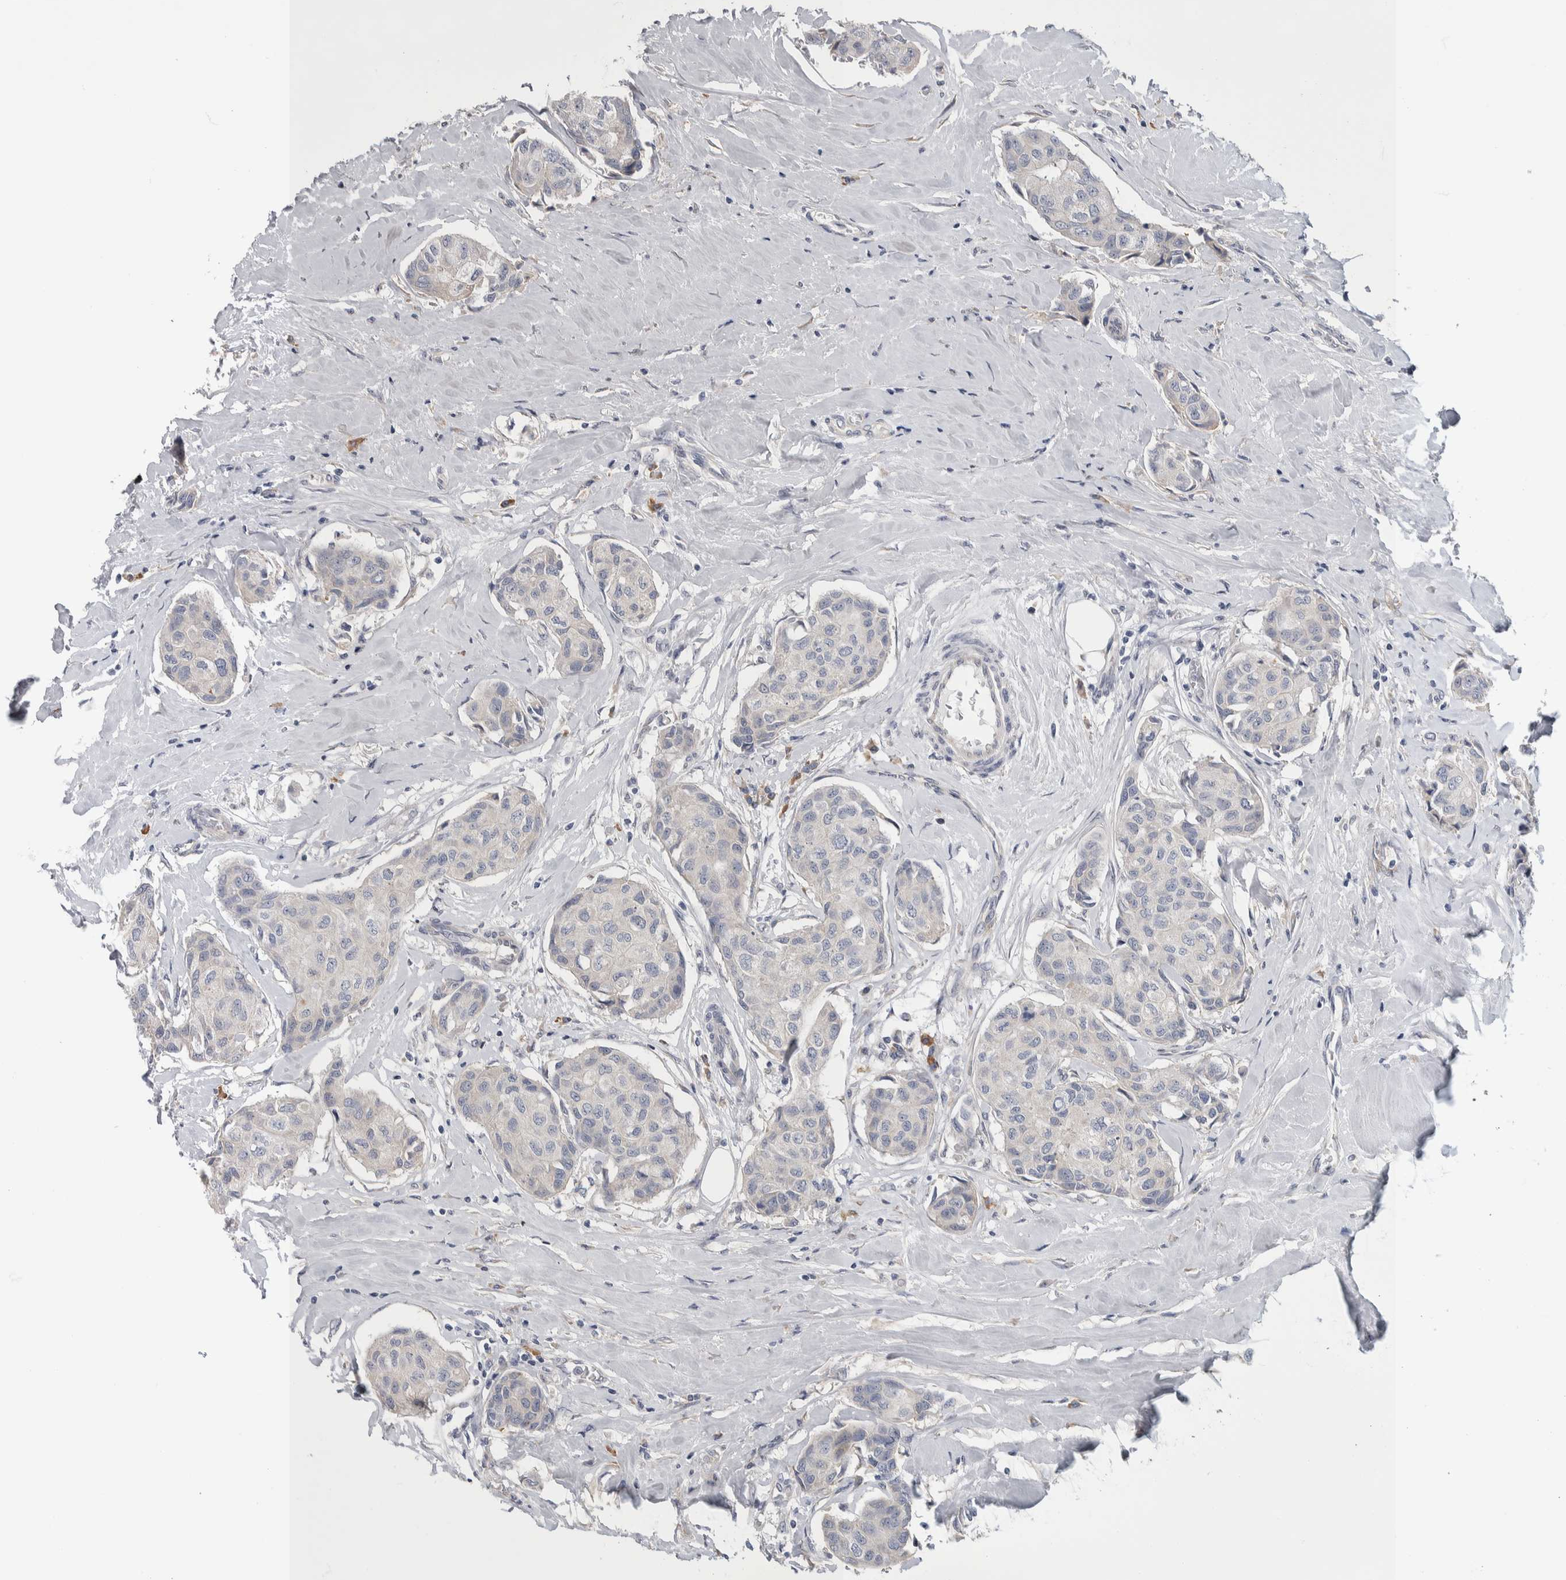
{"staining": {"intensity": "negative", "quantity": "none", "location": "none"}, "tissue": "breast cancer", "cell_type": "Tumor cells", "image_type": "cancer", "snomed": [{"axis": "morphology", "description": "Duct carcinoma"}, {"axis": "topography", "description": "Breast"}], "caption": "This is a photomicrograph of immunohistochemistry staining of breast cancer (infiltrating ductal carcinoma), which shows no expression in tumor cells. (IHC, brightfield microscopy, high magnification).", "gene": "IBTK", "patient": {"sex": "female", "age": 80}}